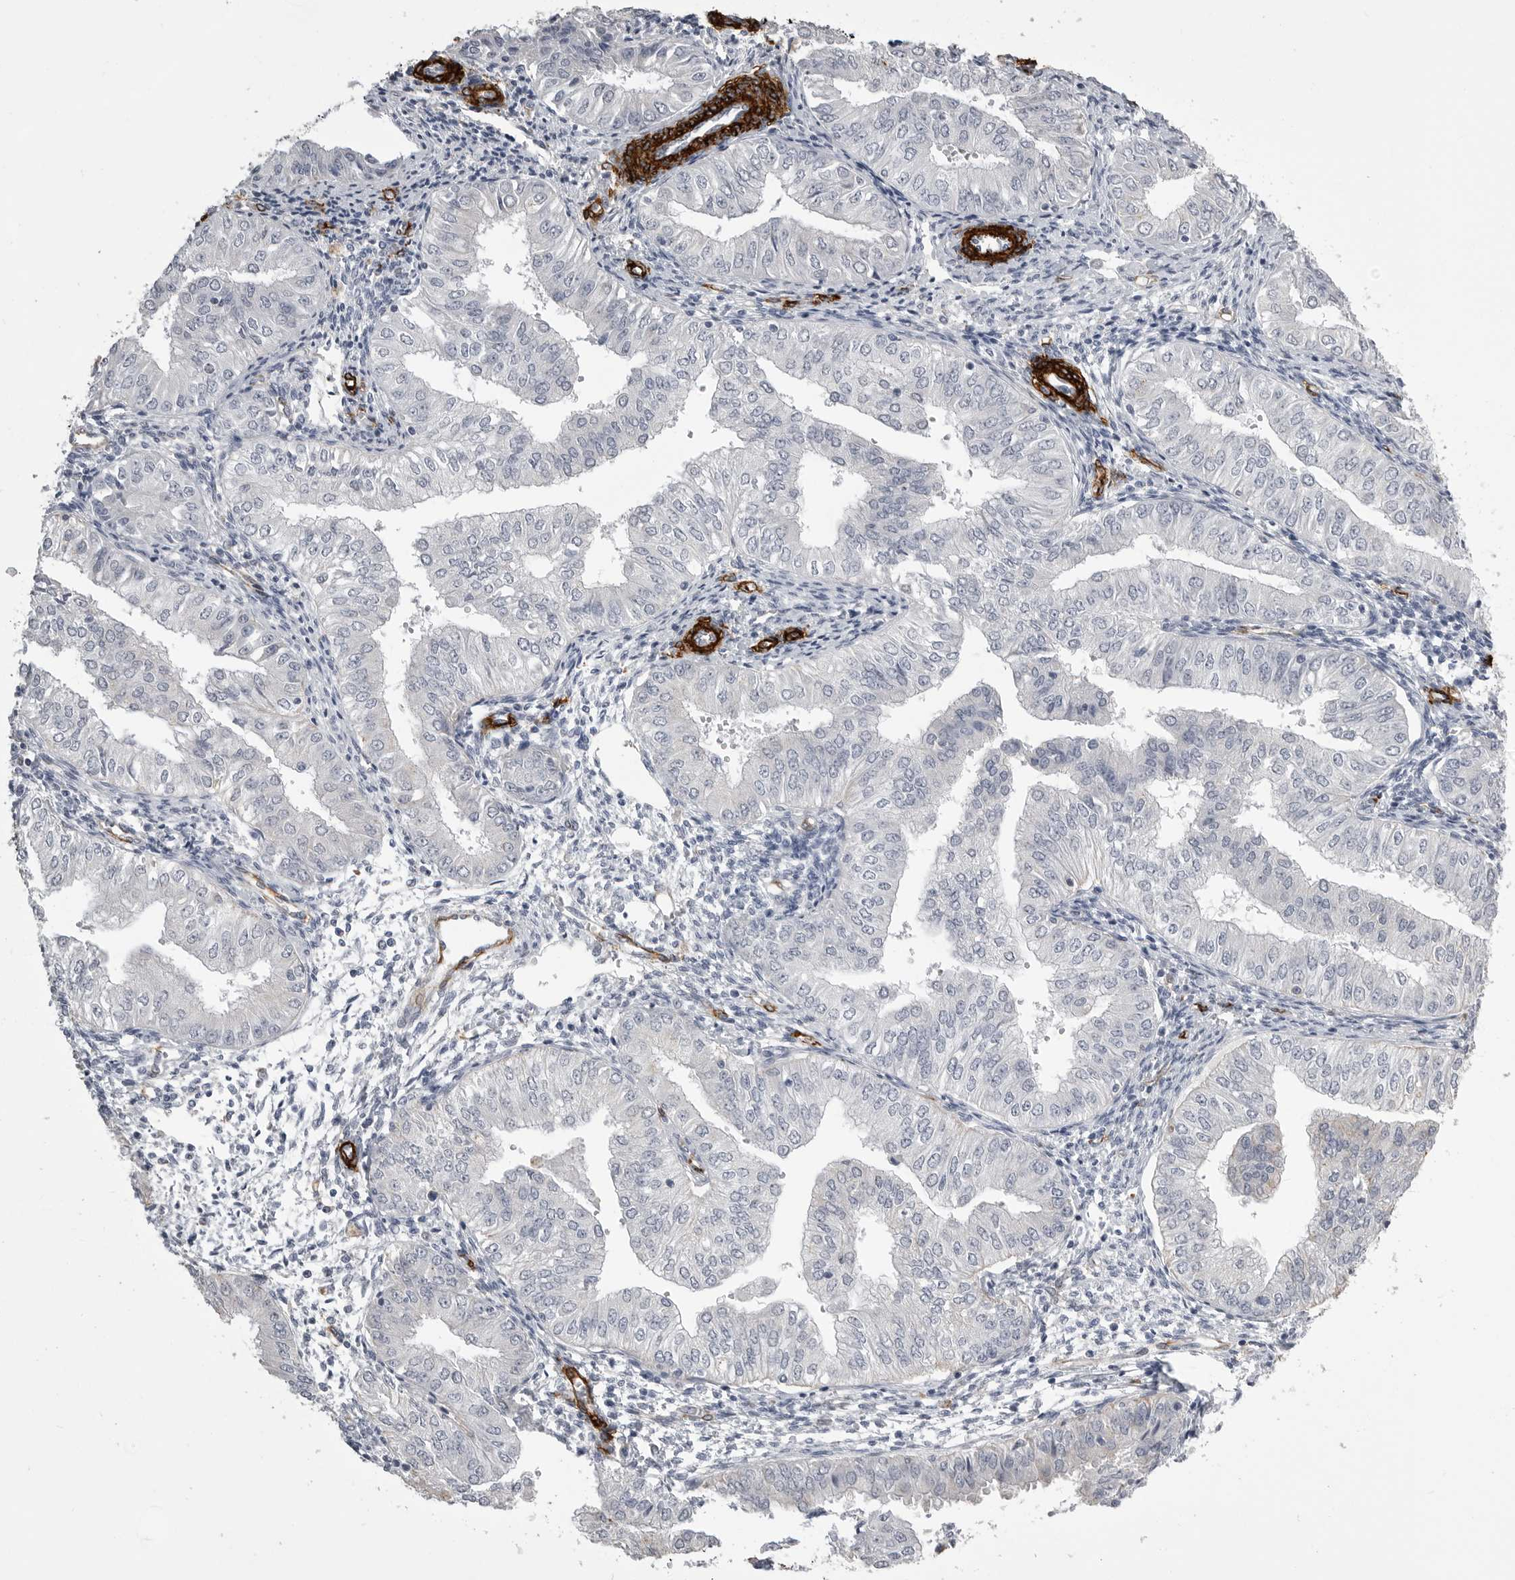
{"staining": {"intensity": "negative", "quantity": "none", "location": "none"}, "tissue": "endometrial cancer", "cell_type": "Tumor cells", "image_type": "cancer", "snomed": [{"axis": "morphology", "description": "Normal tissue, NOS"}, {"axis": "morphology", "description": "Adenocarcinoma, NOS"}, {"axis": "topography", "description": "Endometrium"}], "caption": "This is an immunohistochemistry (IHC) image of adenocarcinoma (endometrial). There is no positivity in tumor cells.", "gene": "AOC3", "patient": {"sex": "female", "age": 53}}